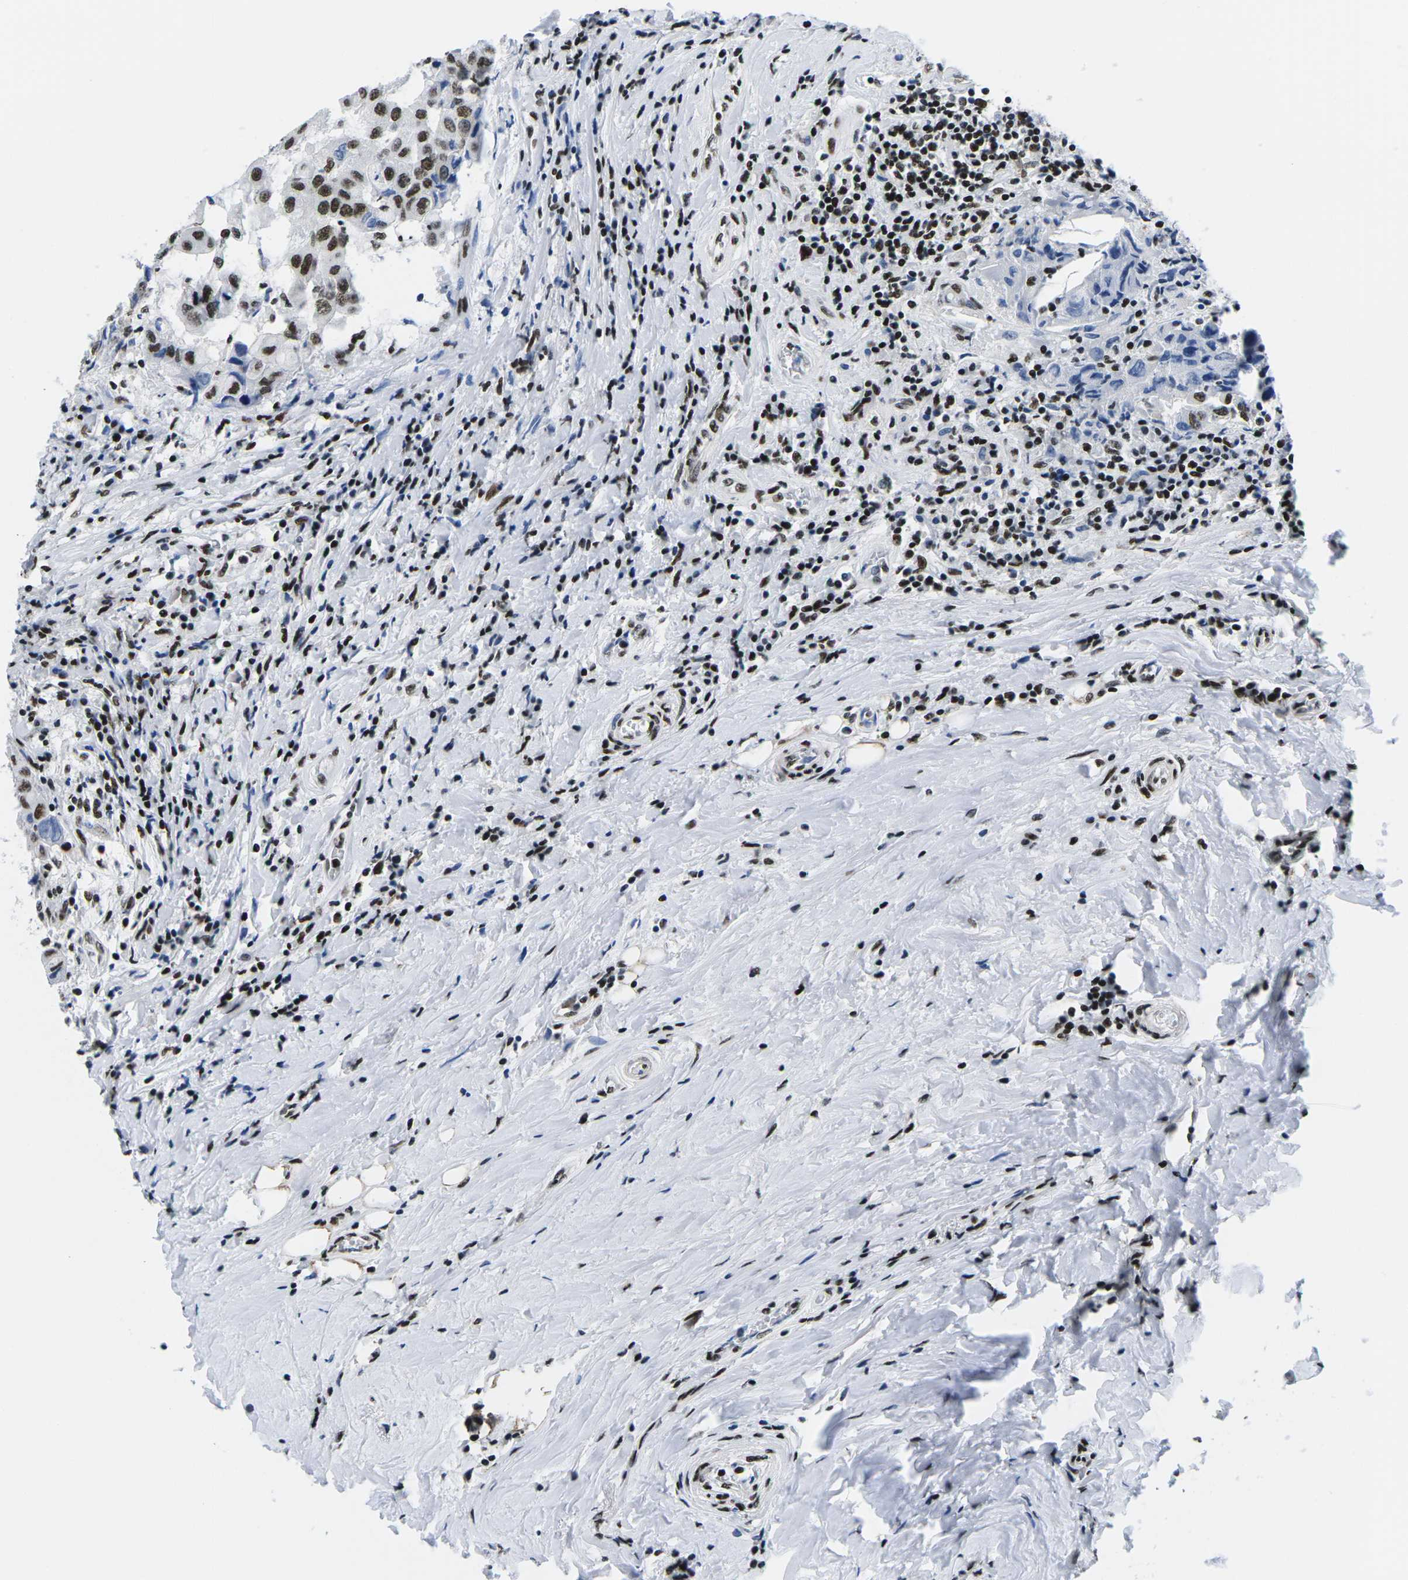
{"staining": {"intensity": "strong", "quantity": ">75%", "location": "nuclear"}, "tissue": "breast cancer", "cell_type": "Tumor cells", "image_type": "cancer", "snomed": [{"axis": "morphology", "description": "Duct carcinoma"}, {"axis": "topography", "description": "Breast"}], "caption": "Immunohistochemical staining of human breast infiltrating ductal carcinoma reveals strong nuclear protein positivity in approximately >75% of tumor cells. Nuclei are stained in blue.", "gene": "ATF1", "patient": {"sex": "female", "age": 27}}